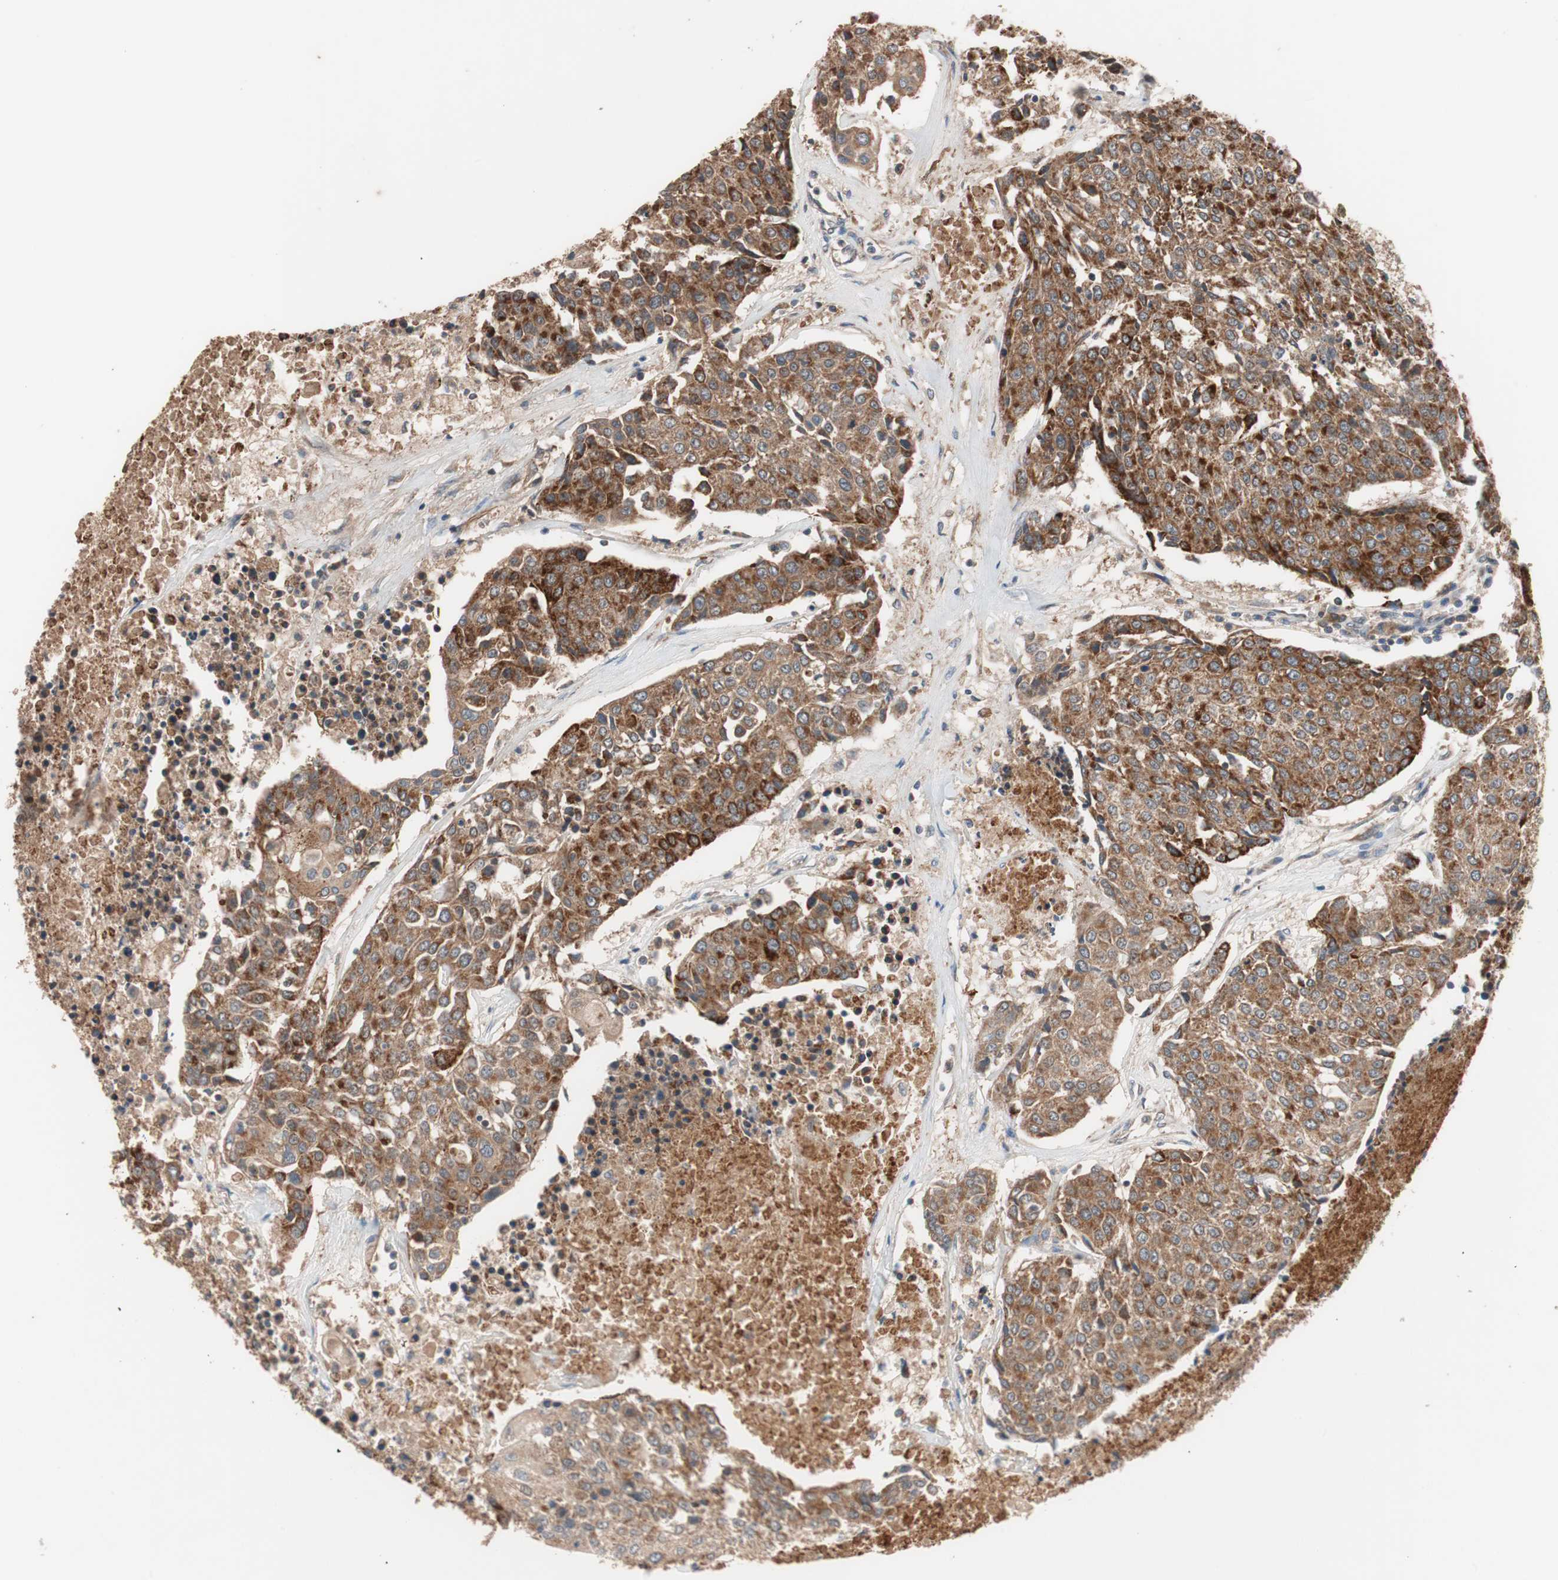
{"staining": {"intensity": "strong", "quantity": ">75%", "location": "cytoplasmic/membranous"}, "tissue": "urothelial cancer", "cell_type": "Tumor cells", "image_type": "cancer", "snomed": [{"axis": "morphology", "description": "Urothelial carcinoma, High grade"}, {"axis": "topography", "description": "Urinary bladder"}], "caption": "Protein staining of urothelial carcinoma (high-grade) tissue reveals strong cytoplasmic/membranous positivity in about >75% of tumor cells. (IHC, brightfield microscopy, high magnification).", "gene": "HMBS", "patient": {"sex": "female", "age": 85}}